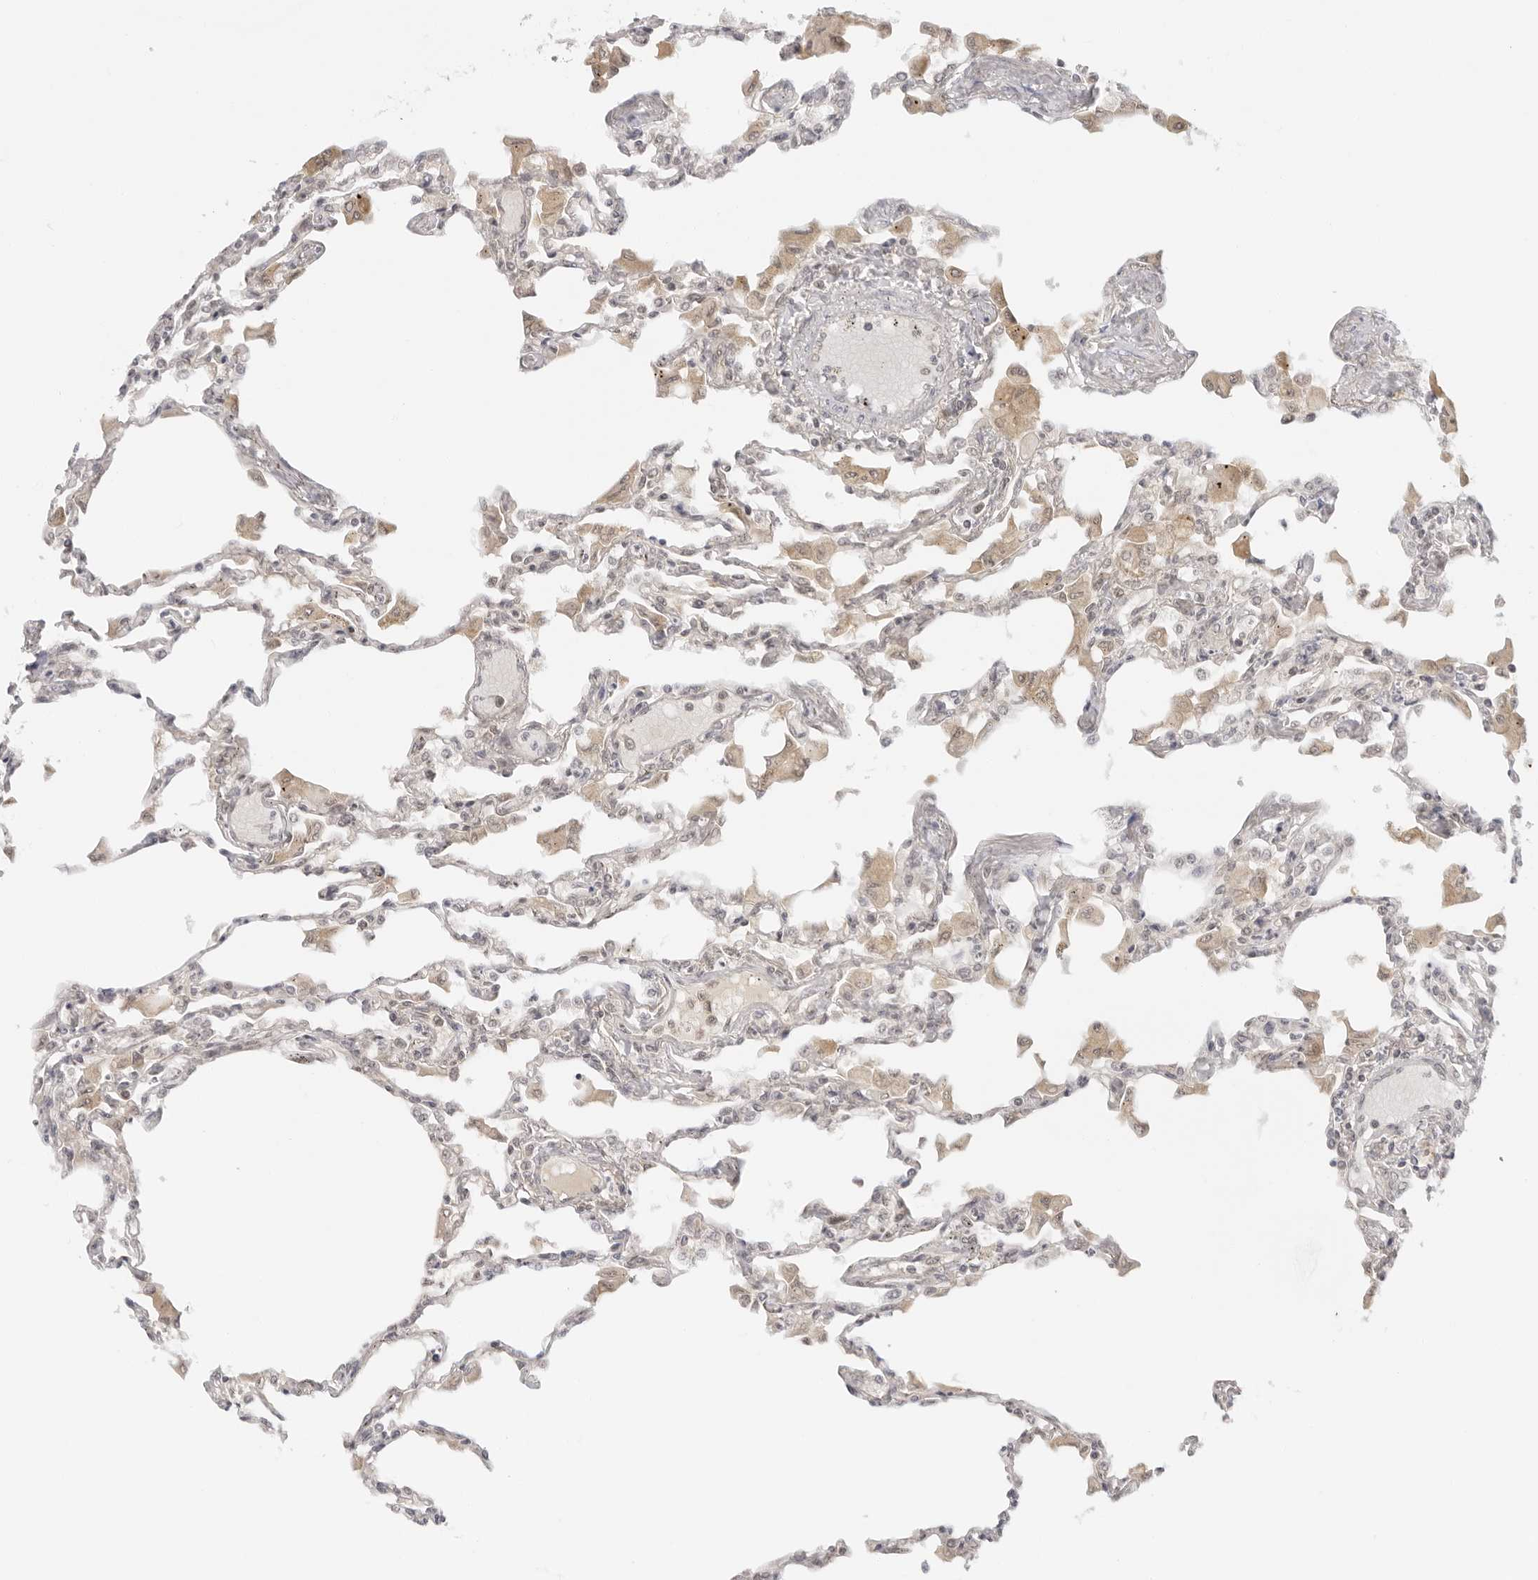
{"staining": {"intensity": "weak", "quantity": "<25%", "location": "cytoplasmic/membranous"}, "tissue": "lung", "cell_type": "Alveolar cells", "image_type": "normal", "snomed": [{"axis": "morphology", "description": "Normal tissue, NOS"}, {"axis": "topography", "description": "Bronchus"}, {"axis": "topography", "description": "Lung"}], "caption": "Alveolar cells show no significant positivity in unremarkable lung. (Stains: DAB (3,3'-diaminobenzidine) immunohistochemistry with hematoxylin counter stain, Microscopy: brightfield microscopy at high magnification).", "gene": "PRRC2C", "patient": {"sex": "female", "age": 49}}